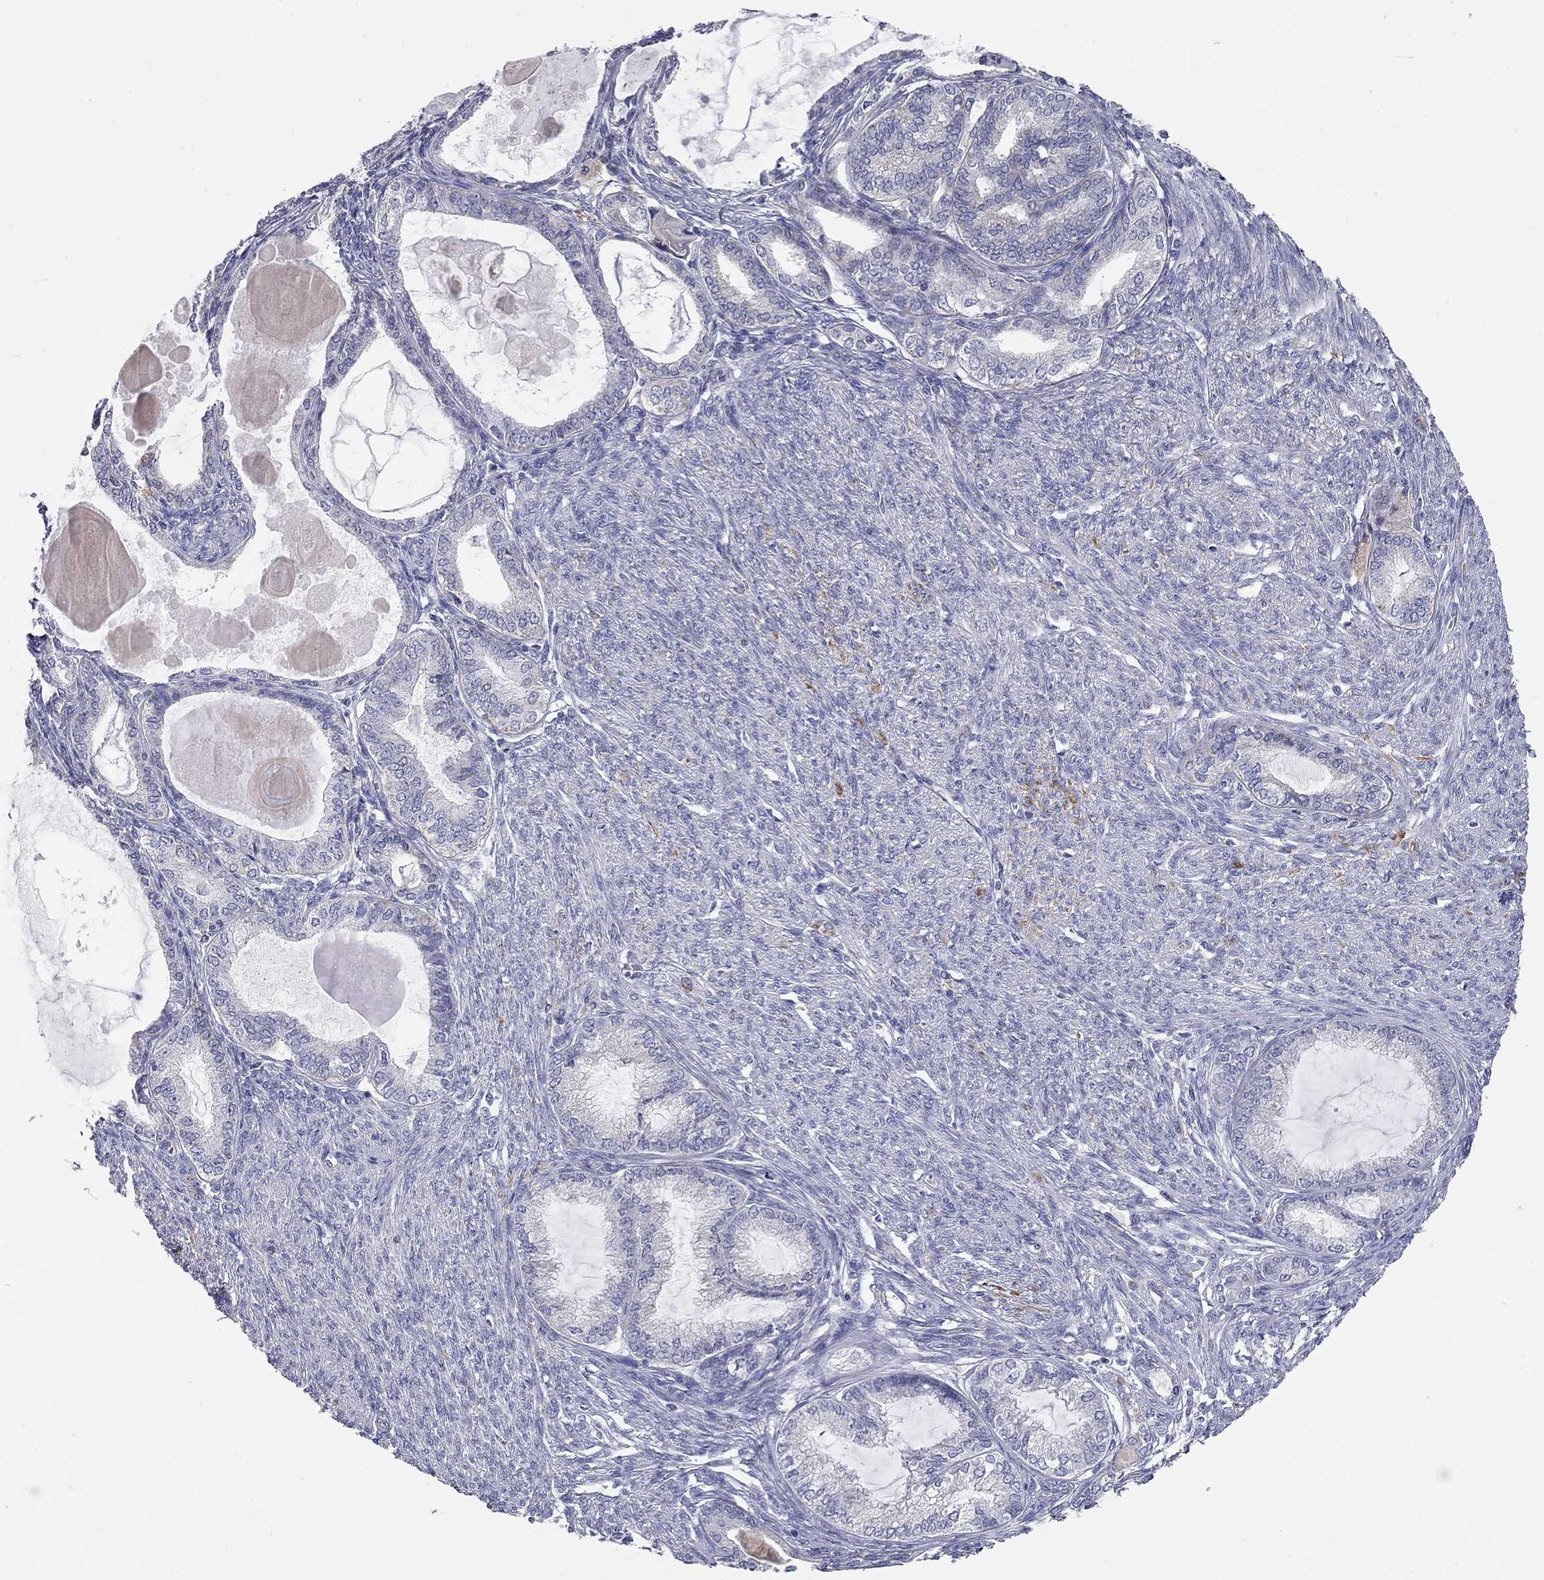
{"staining": {"intensity": "negative", "quantity": "none", "location": "none"}, "tissue": "endometrial cancer", "cell_type": "Tumor cells", "image_type": "cancer", "snomed": [{"axis": "morphology", "description": "Adenocarcinoma, NOS"}, {"axis": "topography", "description": "Endometrium"}], "caption": "This is an immunohistochemistry micrograph of human endometrial adenocarcinoma. There is no expression in tumor cells.", "gene": "CFAP161", "patient": {"sex": "female", "age": 86}}